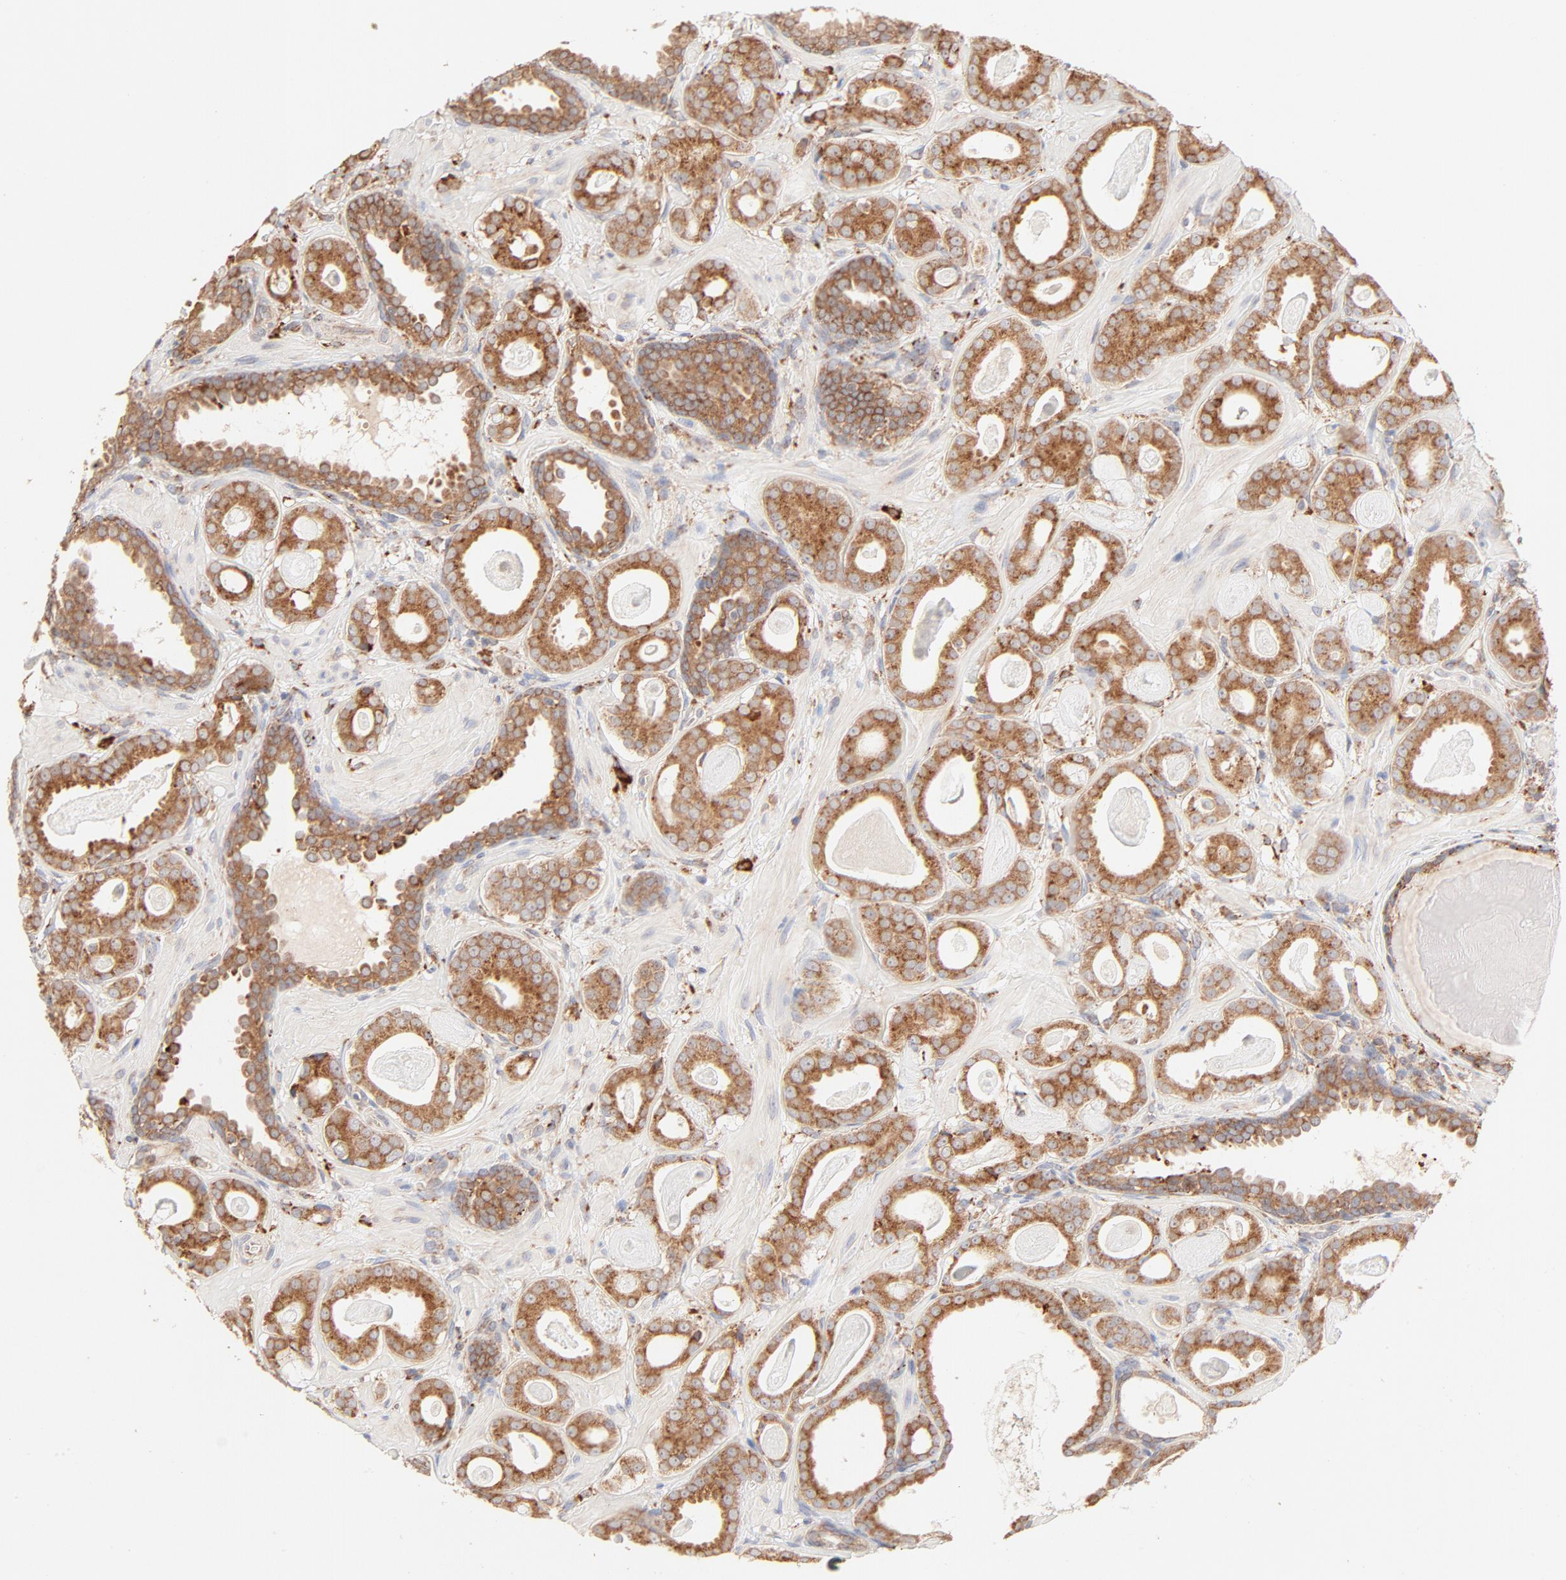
{"staining": {"intensity": "strong", "quantity": ">75%", "location": "cytoplasmic/membranous"}, "tissue": "prostate cancer", "cell_type": "Tumor cells", "image_type": "cancer", "snomed": [{"axis": "morphology", "description": "Adenocarcinoma, Low grade"}, {"axis": "topography", "description": "Prostate"}], "caption": "Immunohistochemical staining of prostate cancer reveals high levels of strong cytoplasmic/membranous protein expression in about >75% of tumor cells.", "gene": "PARP12", "patient": {"sex": "male", "age": 57}}